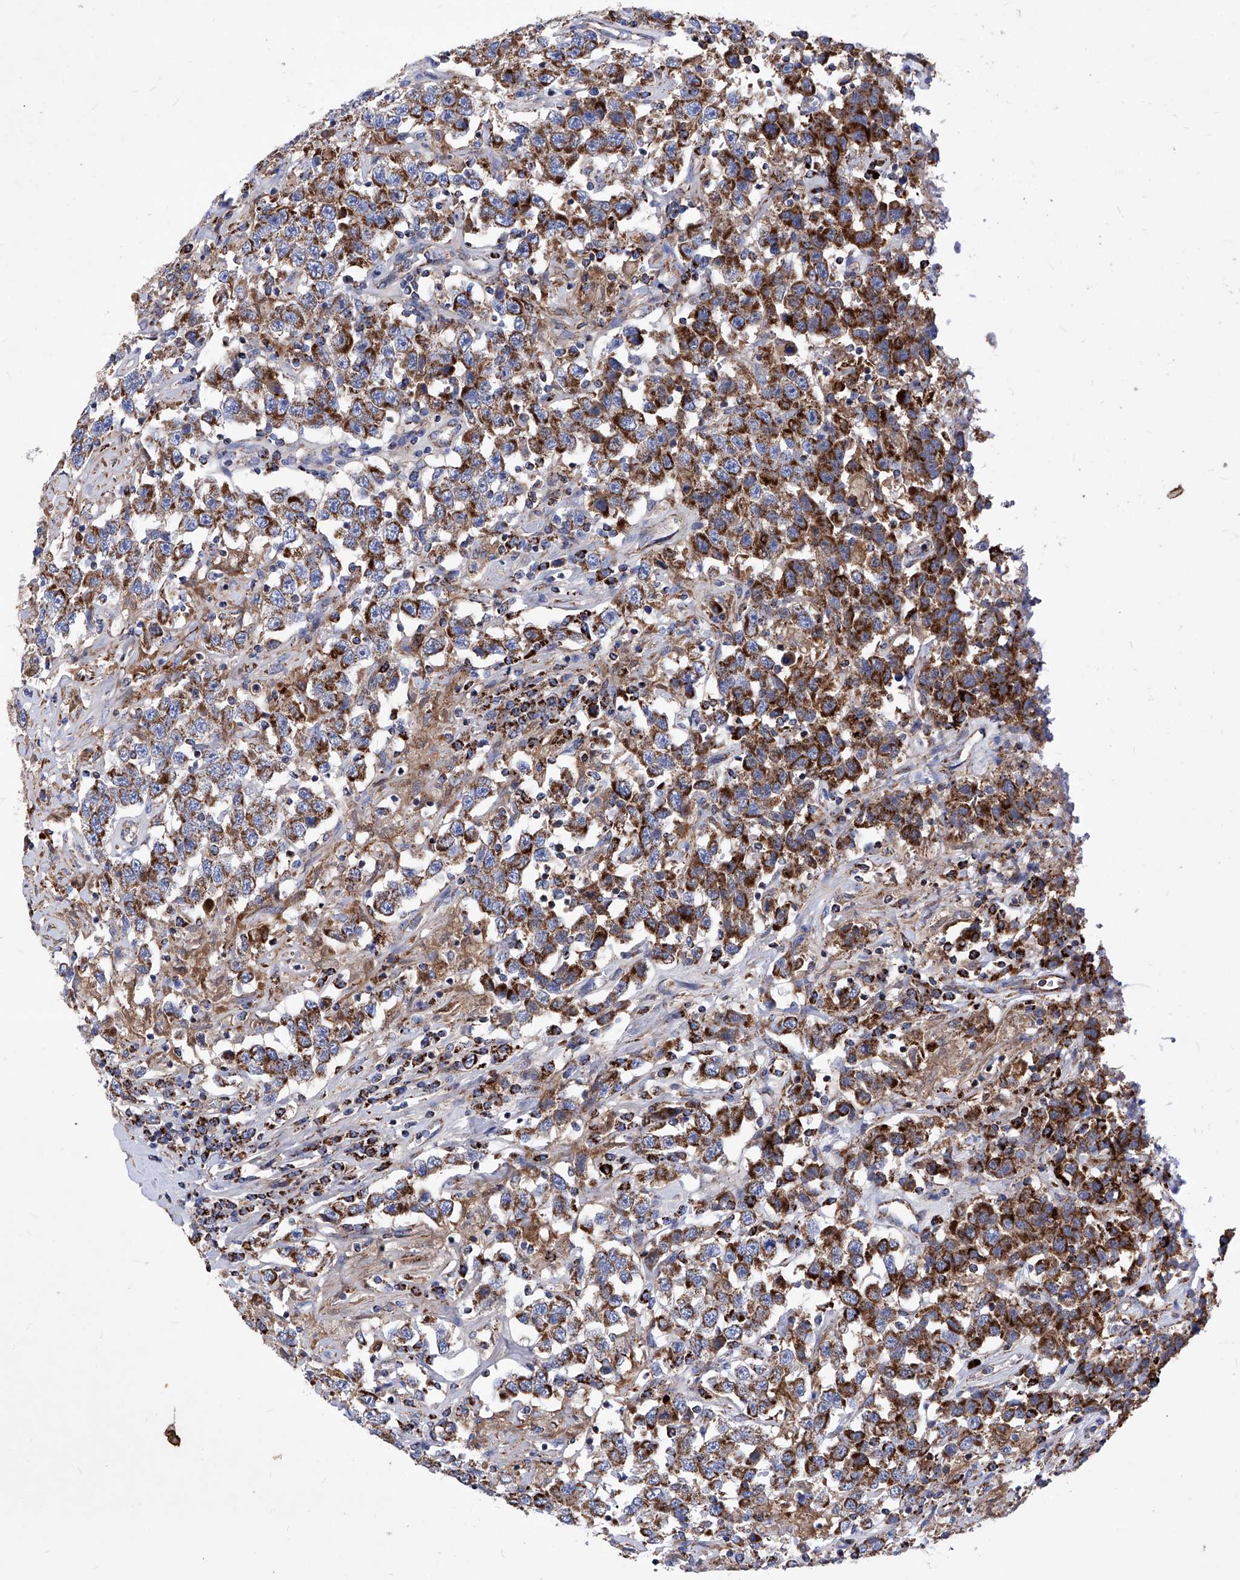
{"staining": {"intensity": "strong", "quantity": ">75%", "location": "cytoplasmic/membranous"}, "tissue": "testis cancer", "cell_type": "Tumor cells", "image_type": "cancer", "snomed": [{"axis": "morphology", "description": "Seminoma, NOS"}, {"axis": "topography", "description": "Testis"}], "caption": "This is an image of IHC staining of testis cancer, which shows strong staining in the cytoplasmic/membranous of tumor cells.", "gene": "HRNR", "patient": {"sex": "male", "age": 41}}